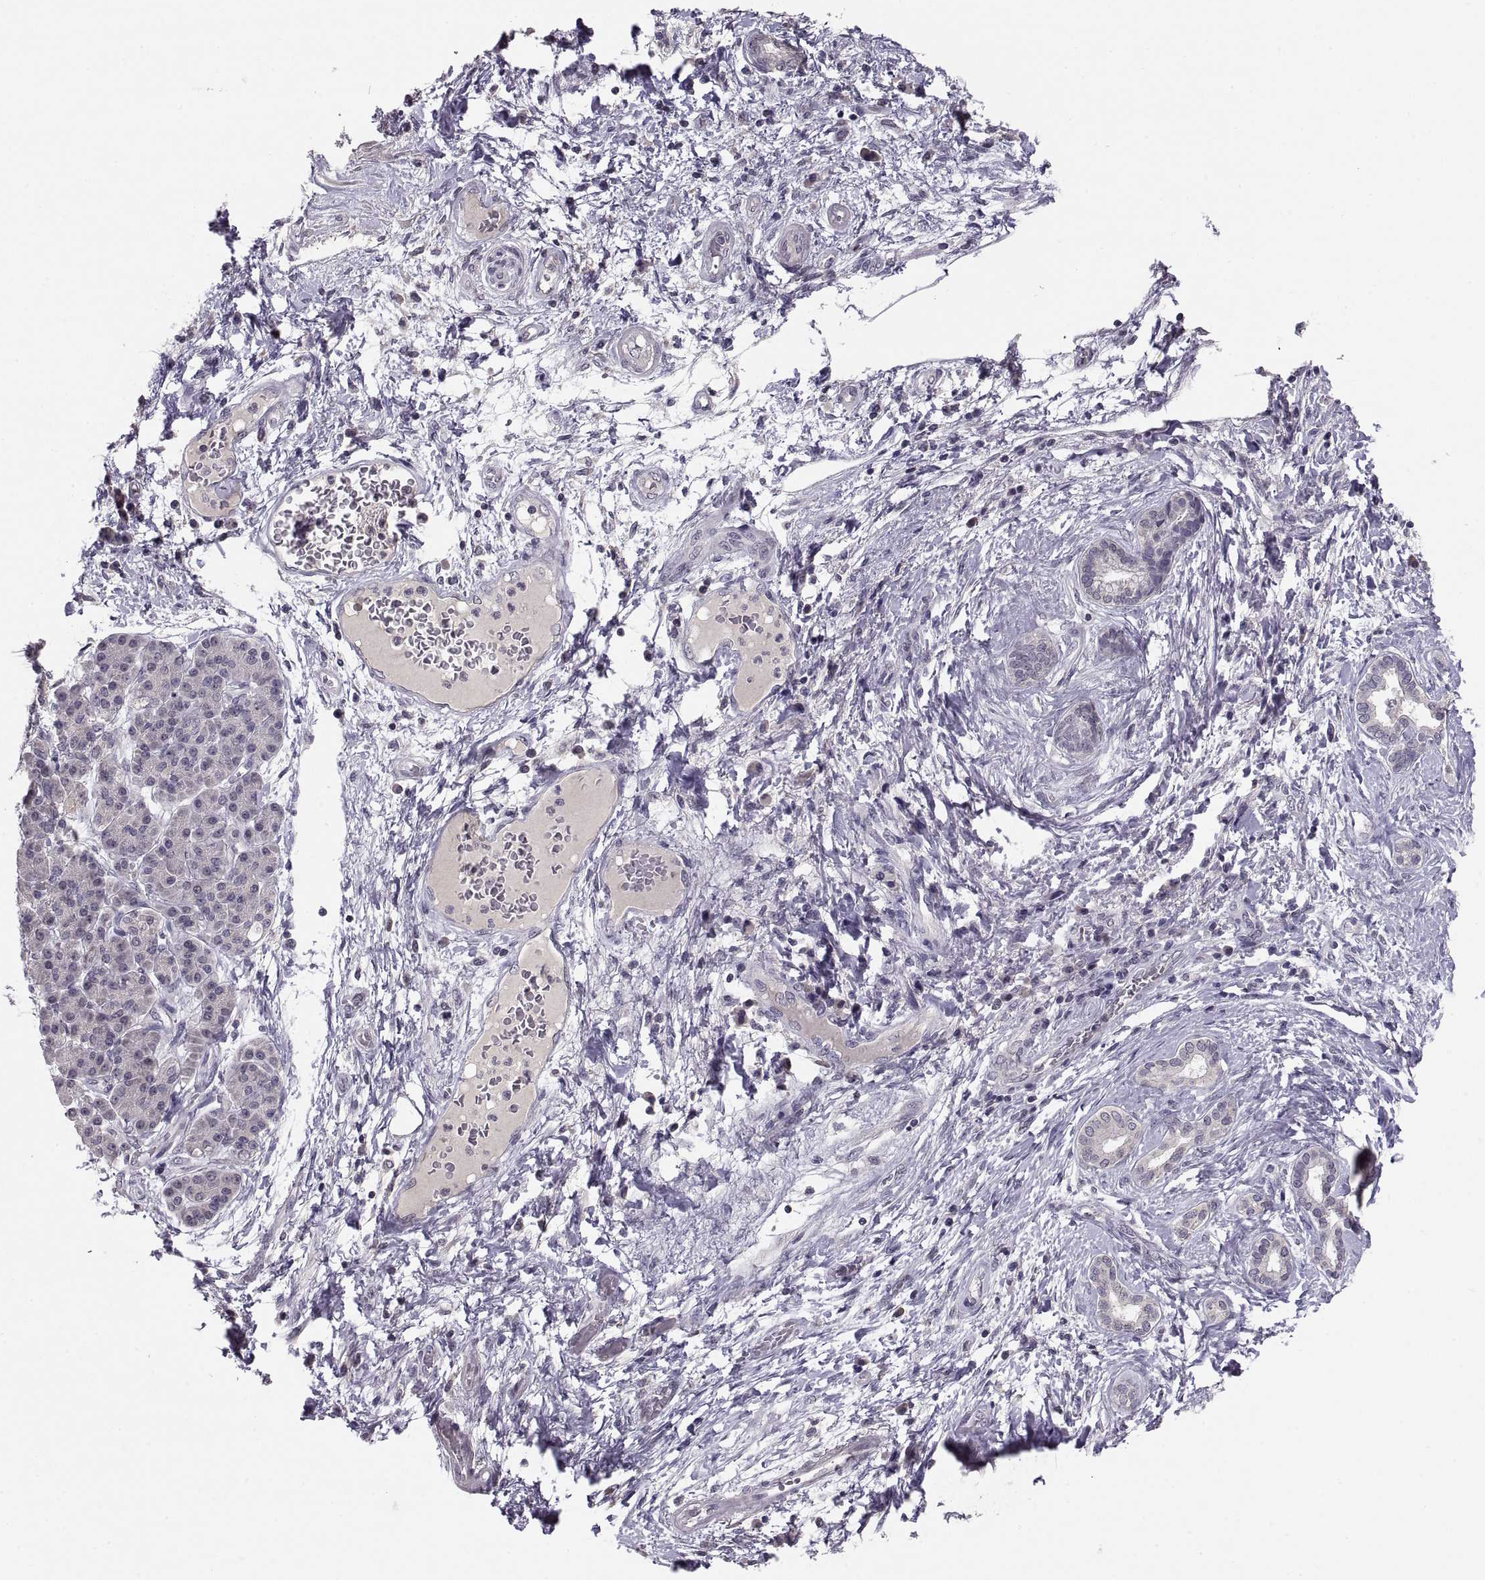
{"staining": {"intensity": "negative", "quantity": "none", "location": "none"}, "tissue": "pancreatic cancer", "cell_type": "Tumor cells", "image_type": "cancer", "snomed": [{"axis": "morphology", "description": "Adenocarcinoma, NOS"}, {"axis": "topography", "description": "Pancreas"}], "caption": "This is an IHC micrograph of human pancreatic cancer (adenocarcinoma). There is no staining in tumor cells.", "gene": "PAX2", "patient": {"sex": "female", "age": 73}}